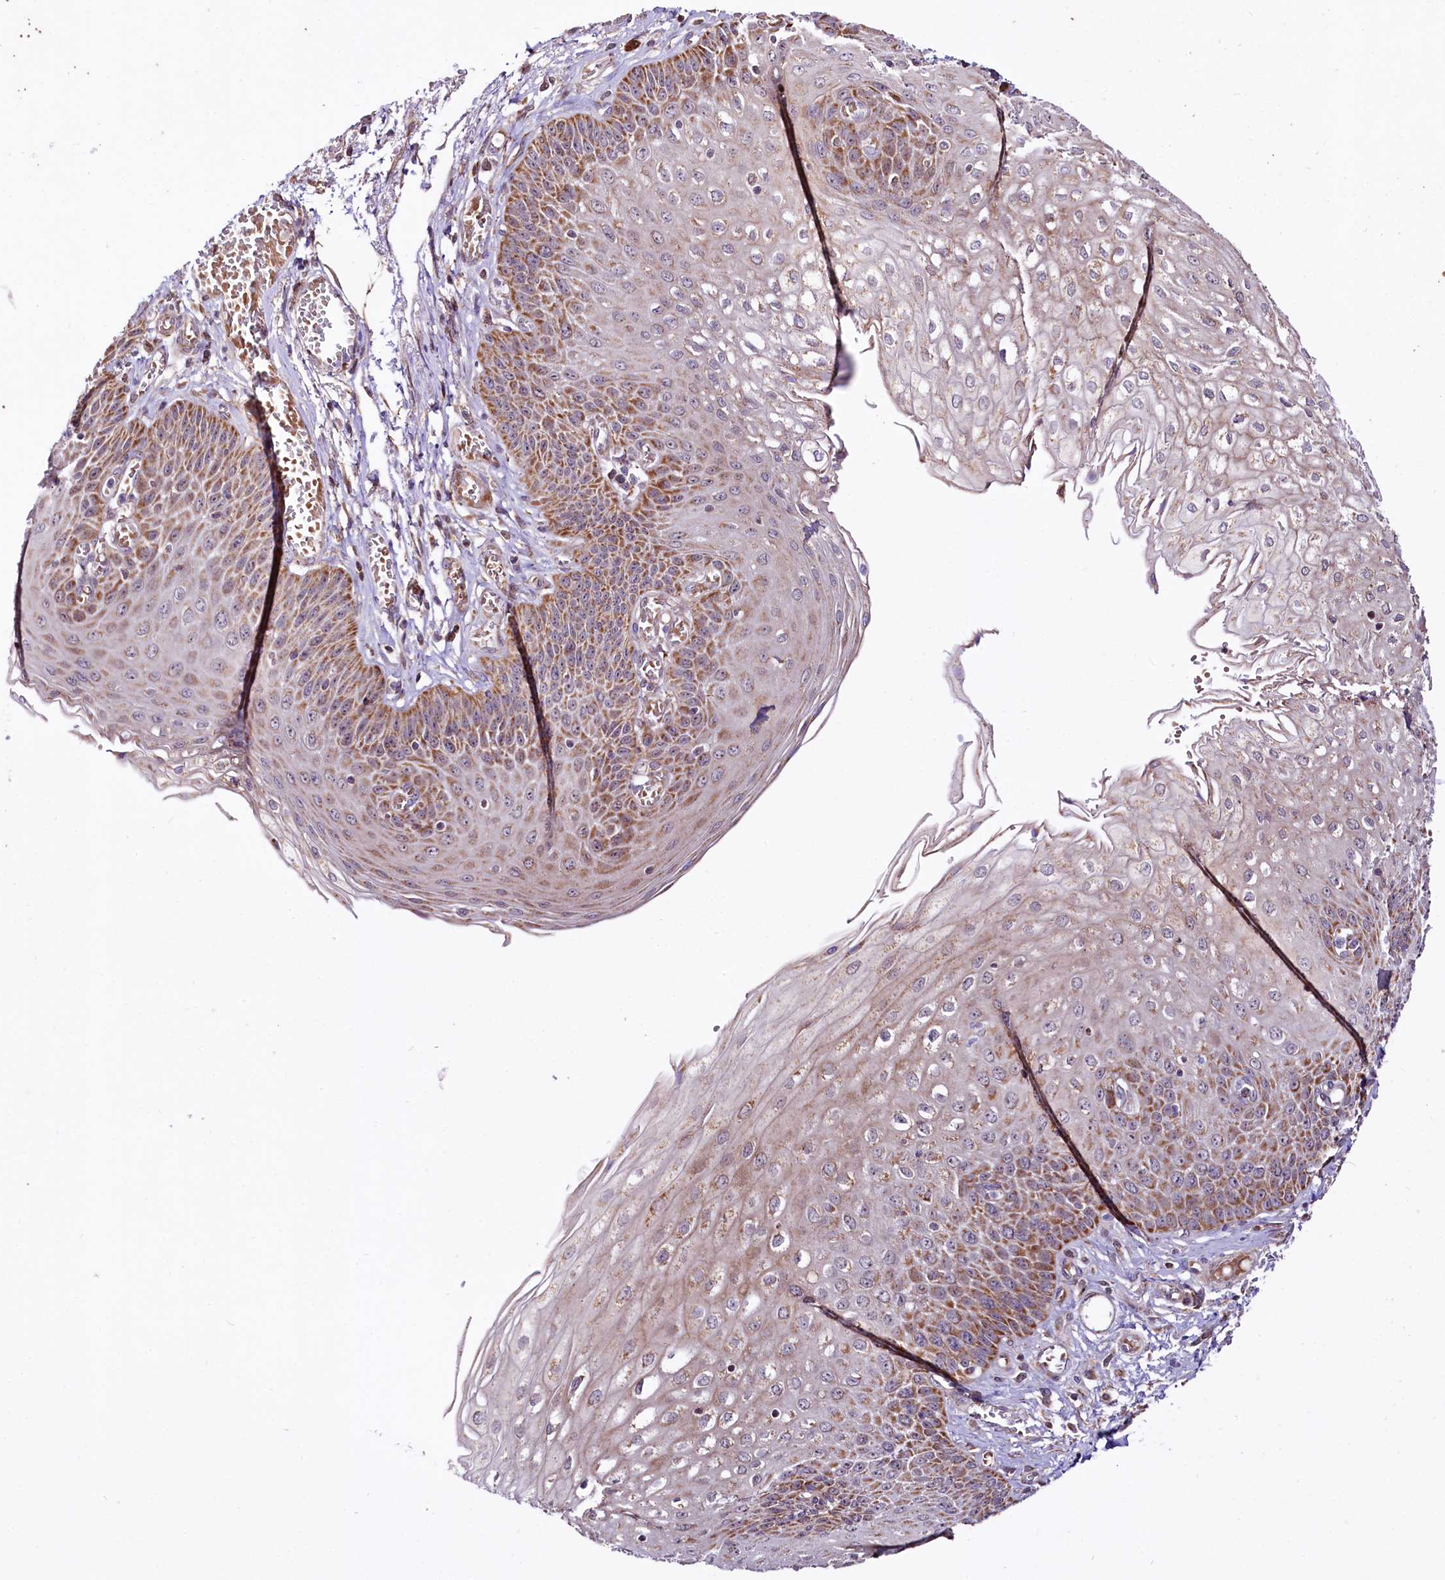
{"staining": {"intensity": "moderate", "quantity": ">75%", "location": "cytoplasmic/membranous"}, "tissue": "esophagus", "cell_type": "Squamous epithelial cells", "image_type": "normal", "snomed": [{"axis": "morphology", "description": "Normal tissue, NOS"}, {"axis": "topography", "description": "Esophagus"}], "caption": "This is a photomicrograph of immunohistochemistry (IHC) staining of unremarkable esophagus, which shows moderate staining in the cytoplasmic/membranous of squamous epithelial cells.", "gene": "ST7", "patient": {"sex": "male", "age": 81}}